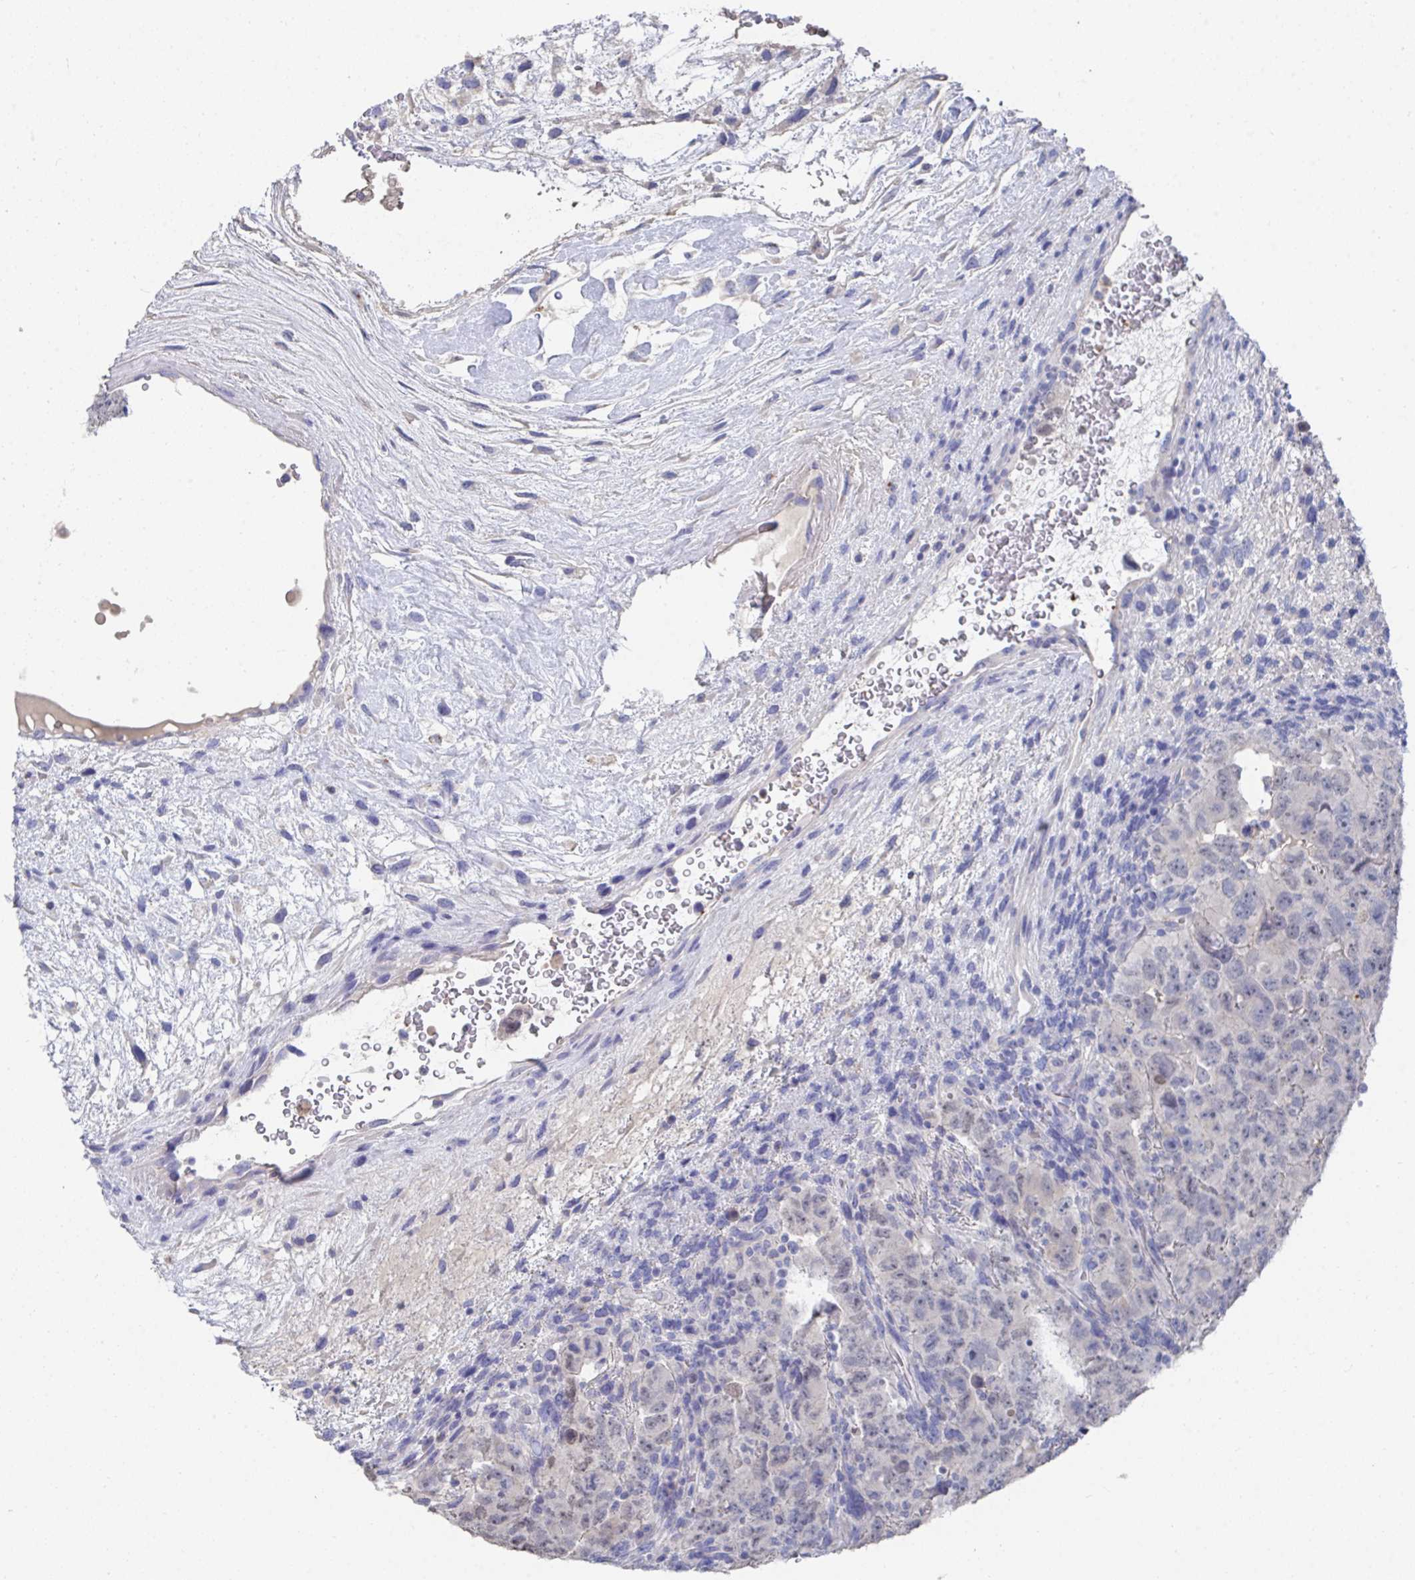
{"staining": {"intensity": "weak", "quantity": "<25%", "location": "nuclear"}, "tissue": "testis cancer", "cell_type": "Tumor cells", "image_type": "cancer", "snomed": [{"axis": "morphology", "description": "Carcinoma, Embryonal, NOS"}, {"axis": "topography", "description": "Testis"}], "caption": "Tumor cells are negative for brown protein staining in testis cancer (embryonal carcinoma).", "gene": "KCNK5", "patient": {"sex": "male", "age": 24}}